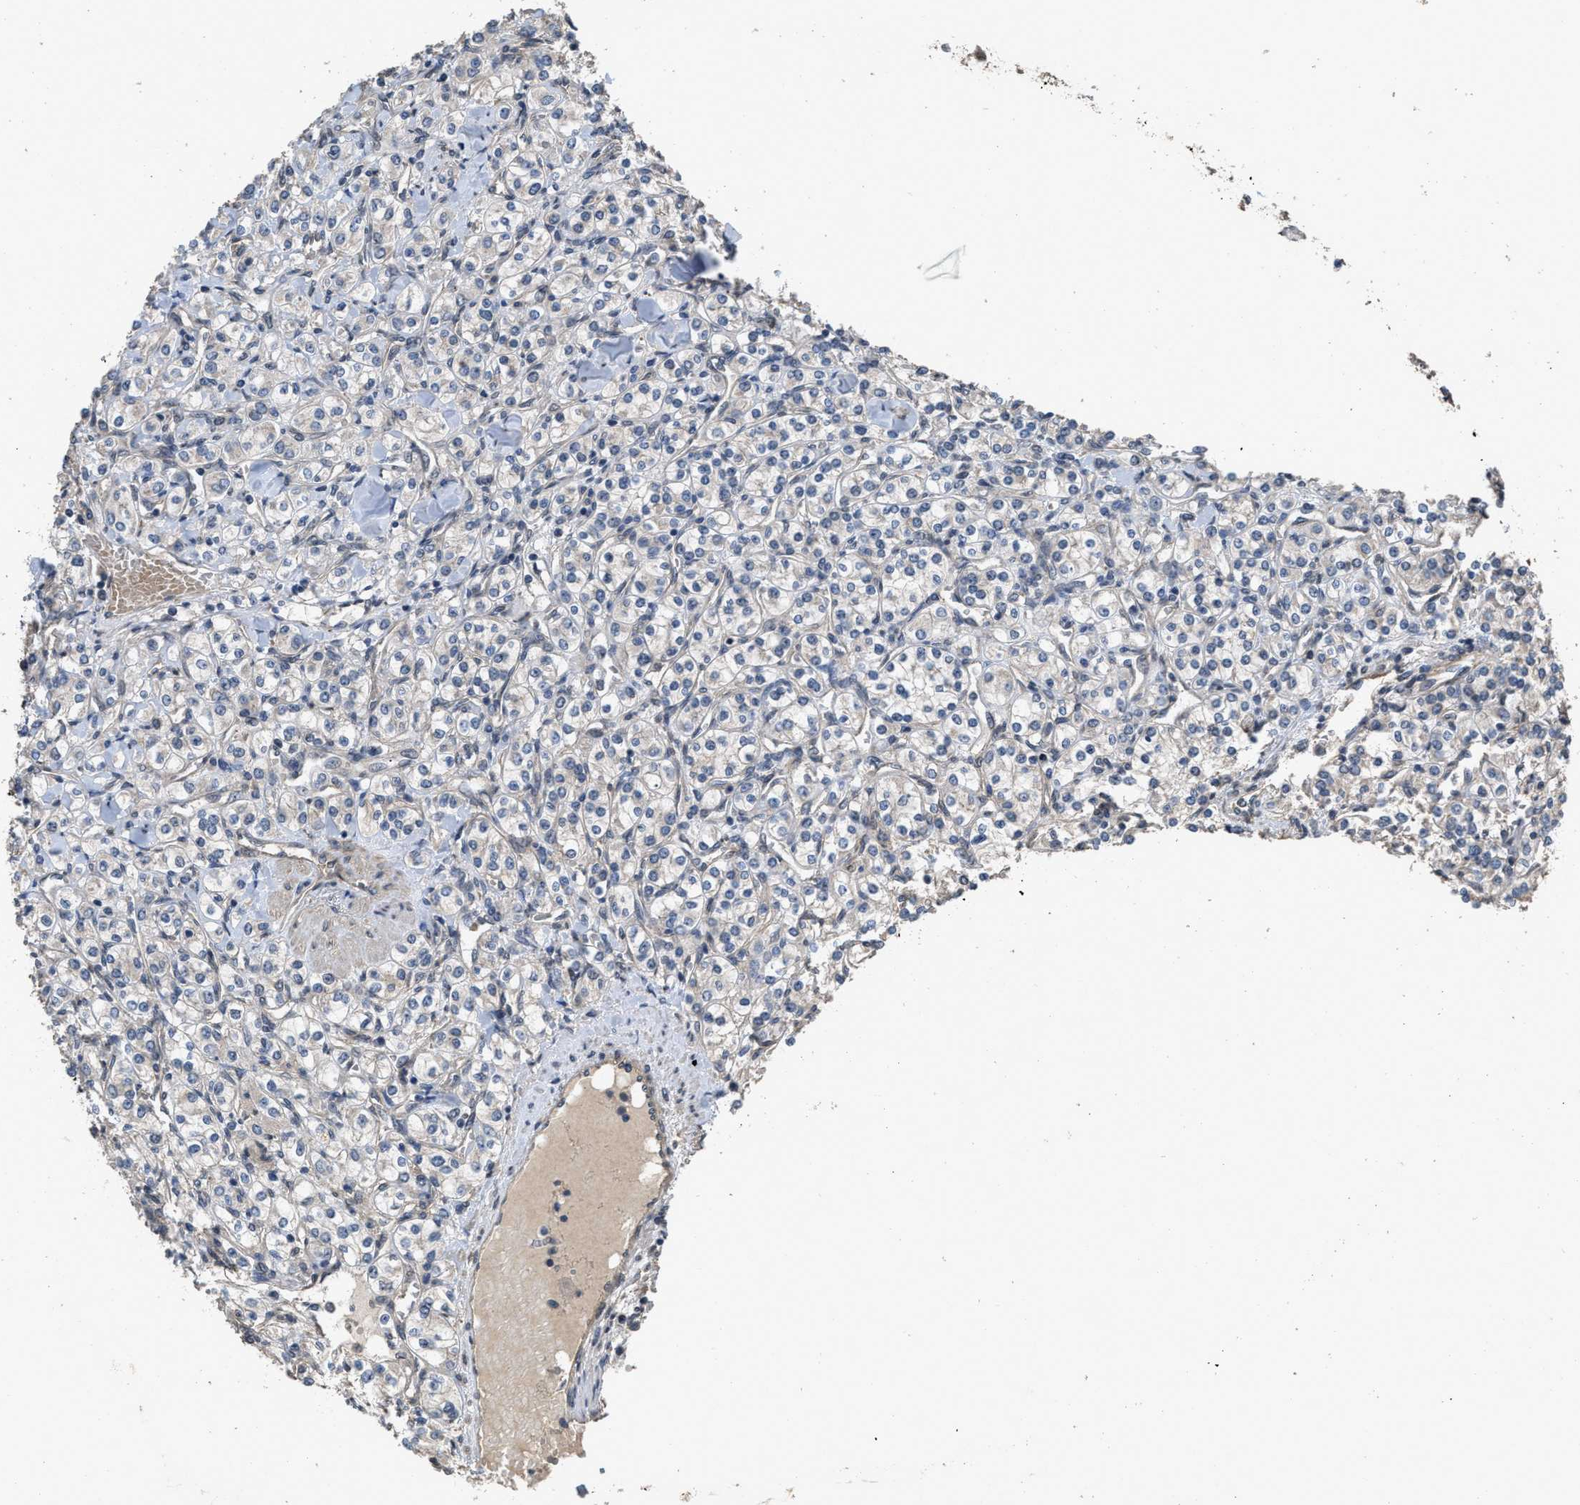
{"staining": {"intensity": "negative", "quantity": "none", "location": "none"}, "tissue": "renal cancer", "cell_type": "Tumor cells", "image_type": "cancer", "snomed": [{"axis": "morphology", "description": "Adenocarcinoma, NOS"}, {"axis": "topography", "description": "Kidney"}], "caption": "Immunohistochemistry of human renal adenocarcinoma displays no expression in tumor cells. Brightfield microscopy of immunohistochemistry stained with DAB (brown) and hematoxylin (blue), captured at high magnification.", "gene": "UTRN", "patient": {"sex": "male", "age": 77}}